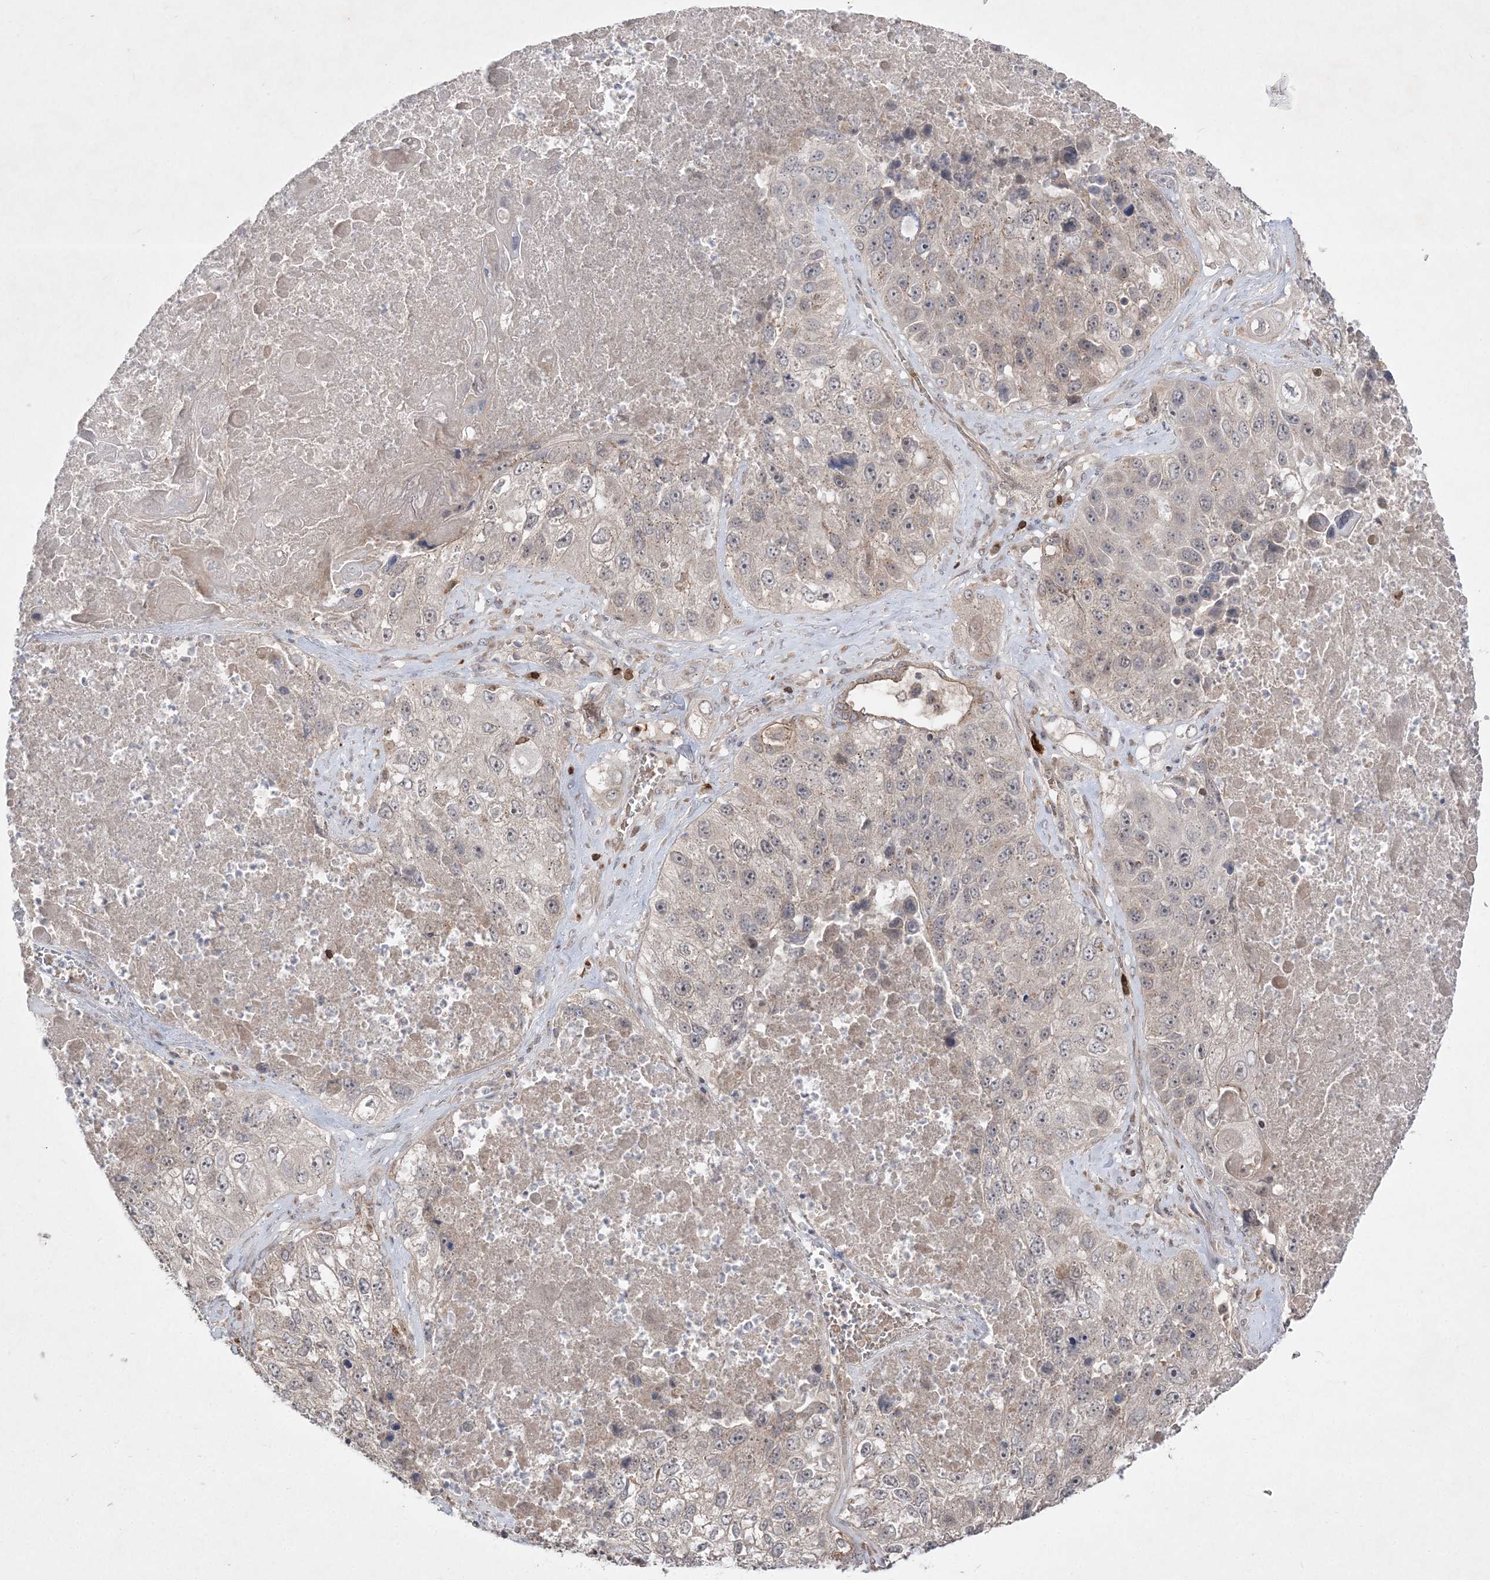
{"staining": {"intensity": "negative", "quantity": "none", "location": "none"}, "tissue": "lung cancer", "cell_type": "Tumor cells", "image_type": "cancer", "snomed": [{"axis": "morphology", "description": "Squamous cell carcinoma, NOS"}, {"axis": "topography", "description": "Lung"}], "caption": "A histopathology image of human lung cancer is negative for staining in tumor cells. (DAB immunohistochemistry (IHC), high magnification).", "gene": "CLNK", "patient": {"sex": "male", "age": 61}}